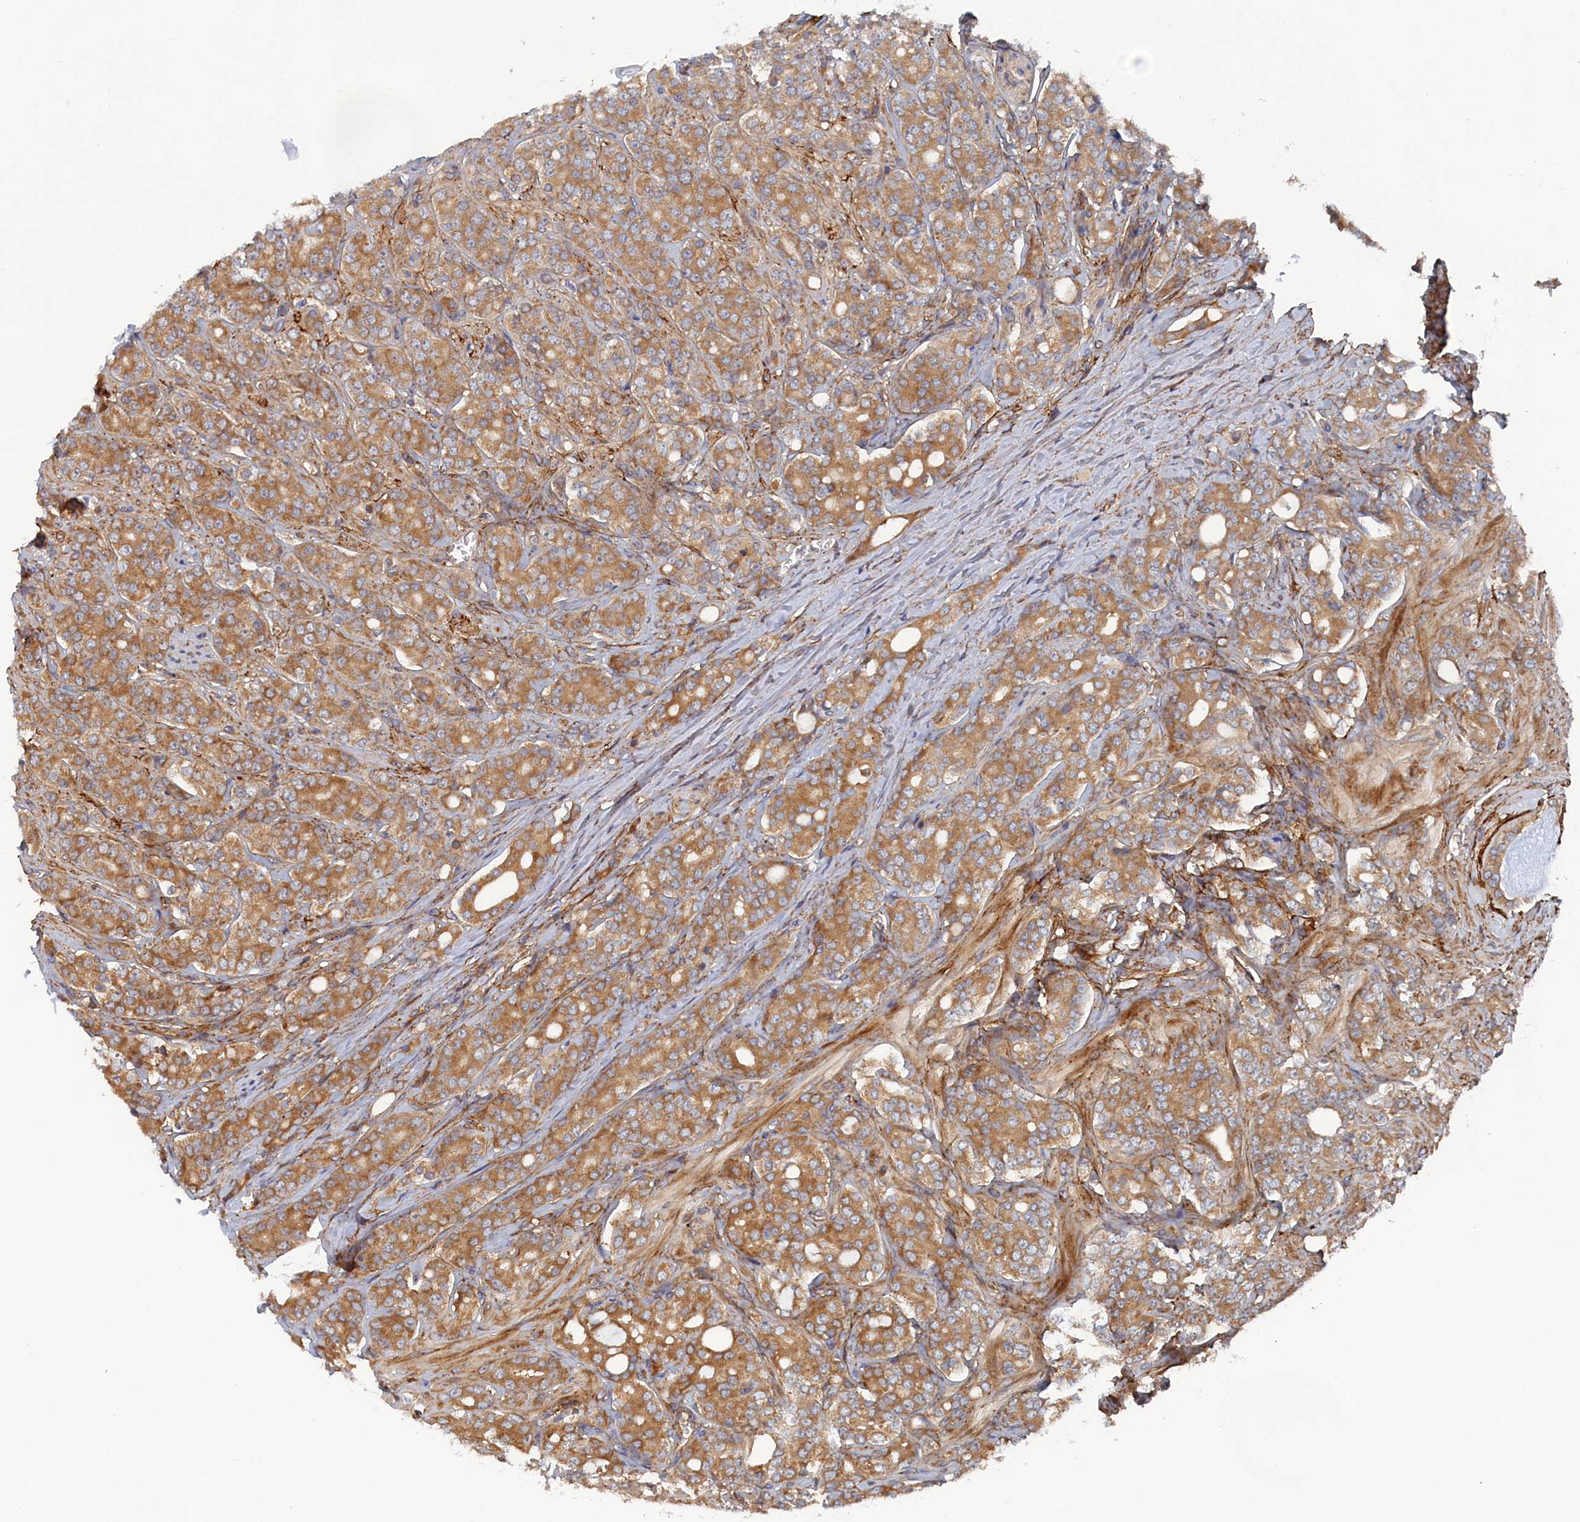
{"staining": {"intensity": "moderate", "quantity": ">75%", "location": "cytoplasmic/membranous"}, "tissue": "prostate cancer", "cell_type": "Tumor cells", "image_type": "cancer", "snomed": [{"axis": "morphology", "description": "Adenocarcinoma, High grade"}, {"axis": "topography", "description": "Prostate"}], "caption": "A micrograph of human prostate cancer (adenocarcinoma (high-grade)) stained for a protein displays moderate cytoplasmic/membranous brown staining in tumor cells.", "gene": "TMEM196", "patient": {"sex": "male", "age": 62}}